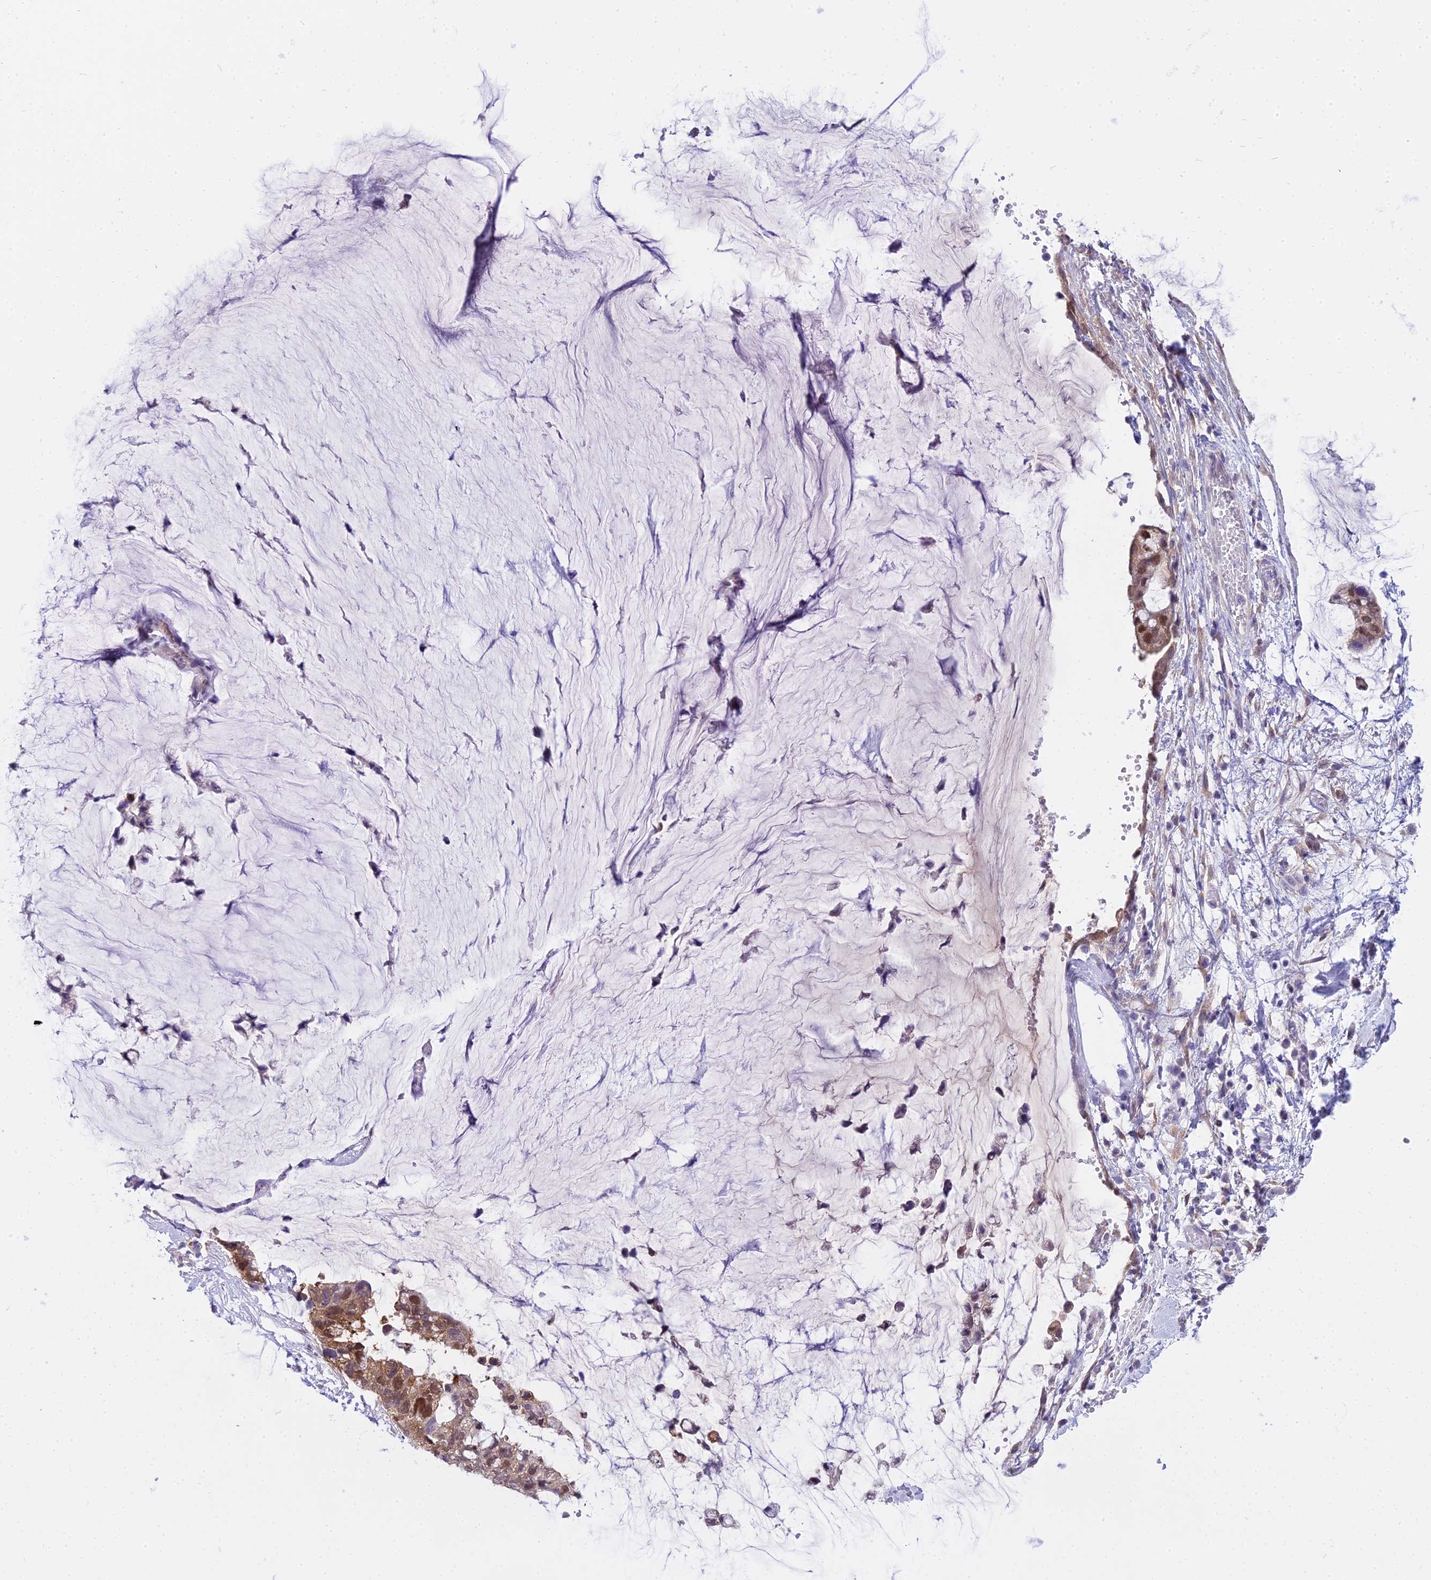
{"staining": {"intensity": "moderate", "quantity": ">75%", "location": "cytoplasmic/membranous,nuclear"}, "tissue": "ovarian cancer", "cell_type": "Tumor cells", "image_type": "cancer", "snomed": [{"axis": "morphology", "description": "Cystadenocarcinoma, mucinous, NOS"}, {"axis": "topography", "description": "Ovary"}], "caption": "Immunohistochemical staining of ovarian cancer (mucinous cystadenocarcinoma) shows medium levels of moderate cytoplasmic/membranous and nuclear protein expression in about >75% of tumor cells.", "gene": "MAT2A", "patient": {"sex": "female", "age": 39}}